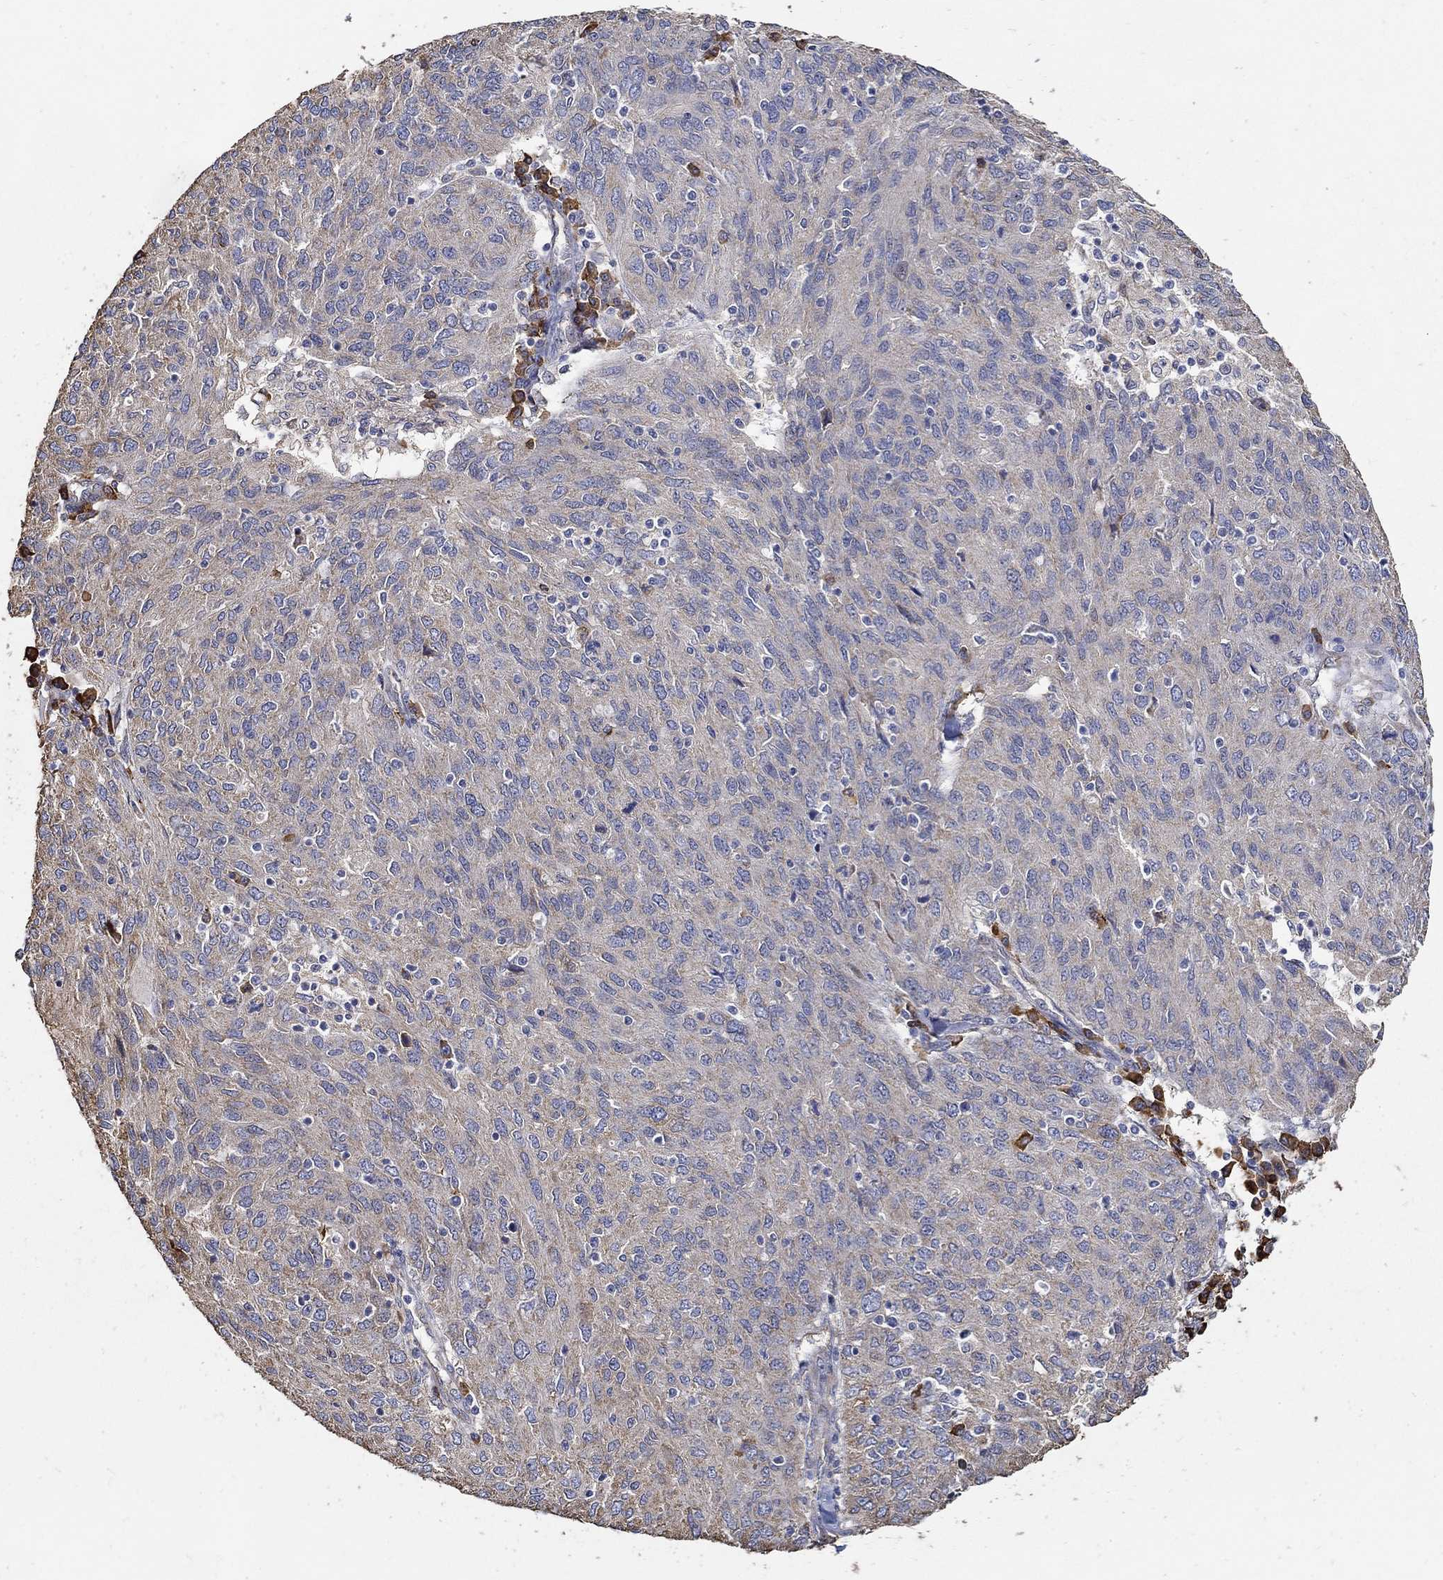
{"staining": {"intensity": "negative", "quantity": "none", "location": "none"}, "tissue": "ovarian cancer", "cell_type": "Tumor cells", "image_type": "cancer", "snomed": [{"axis": "morphology", "description": "Carcinoma, endometroid"}, {"axis": "topography", "description": "Ovary"}], "caption": "Protein analysis of ovarian endometroid carcinoma displays no significant positivity in tumor cells.", "gene": "EMILIN3", "patient": {"sex": "female", "age": 50}}